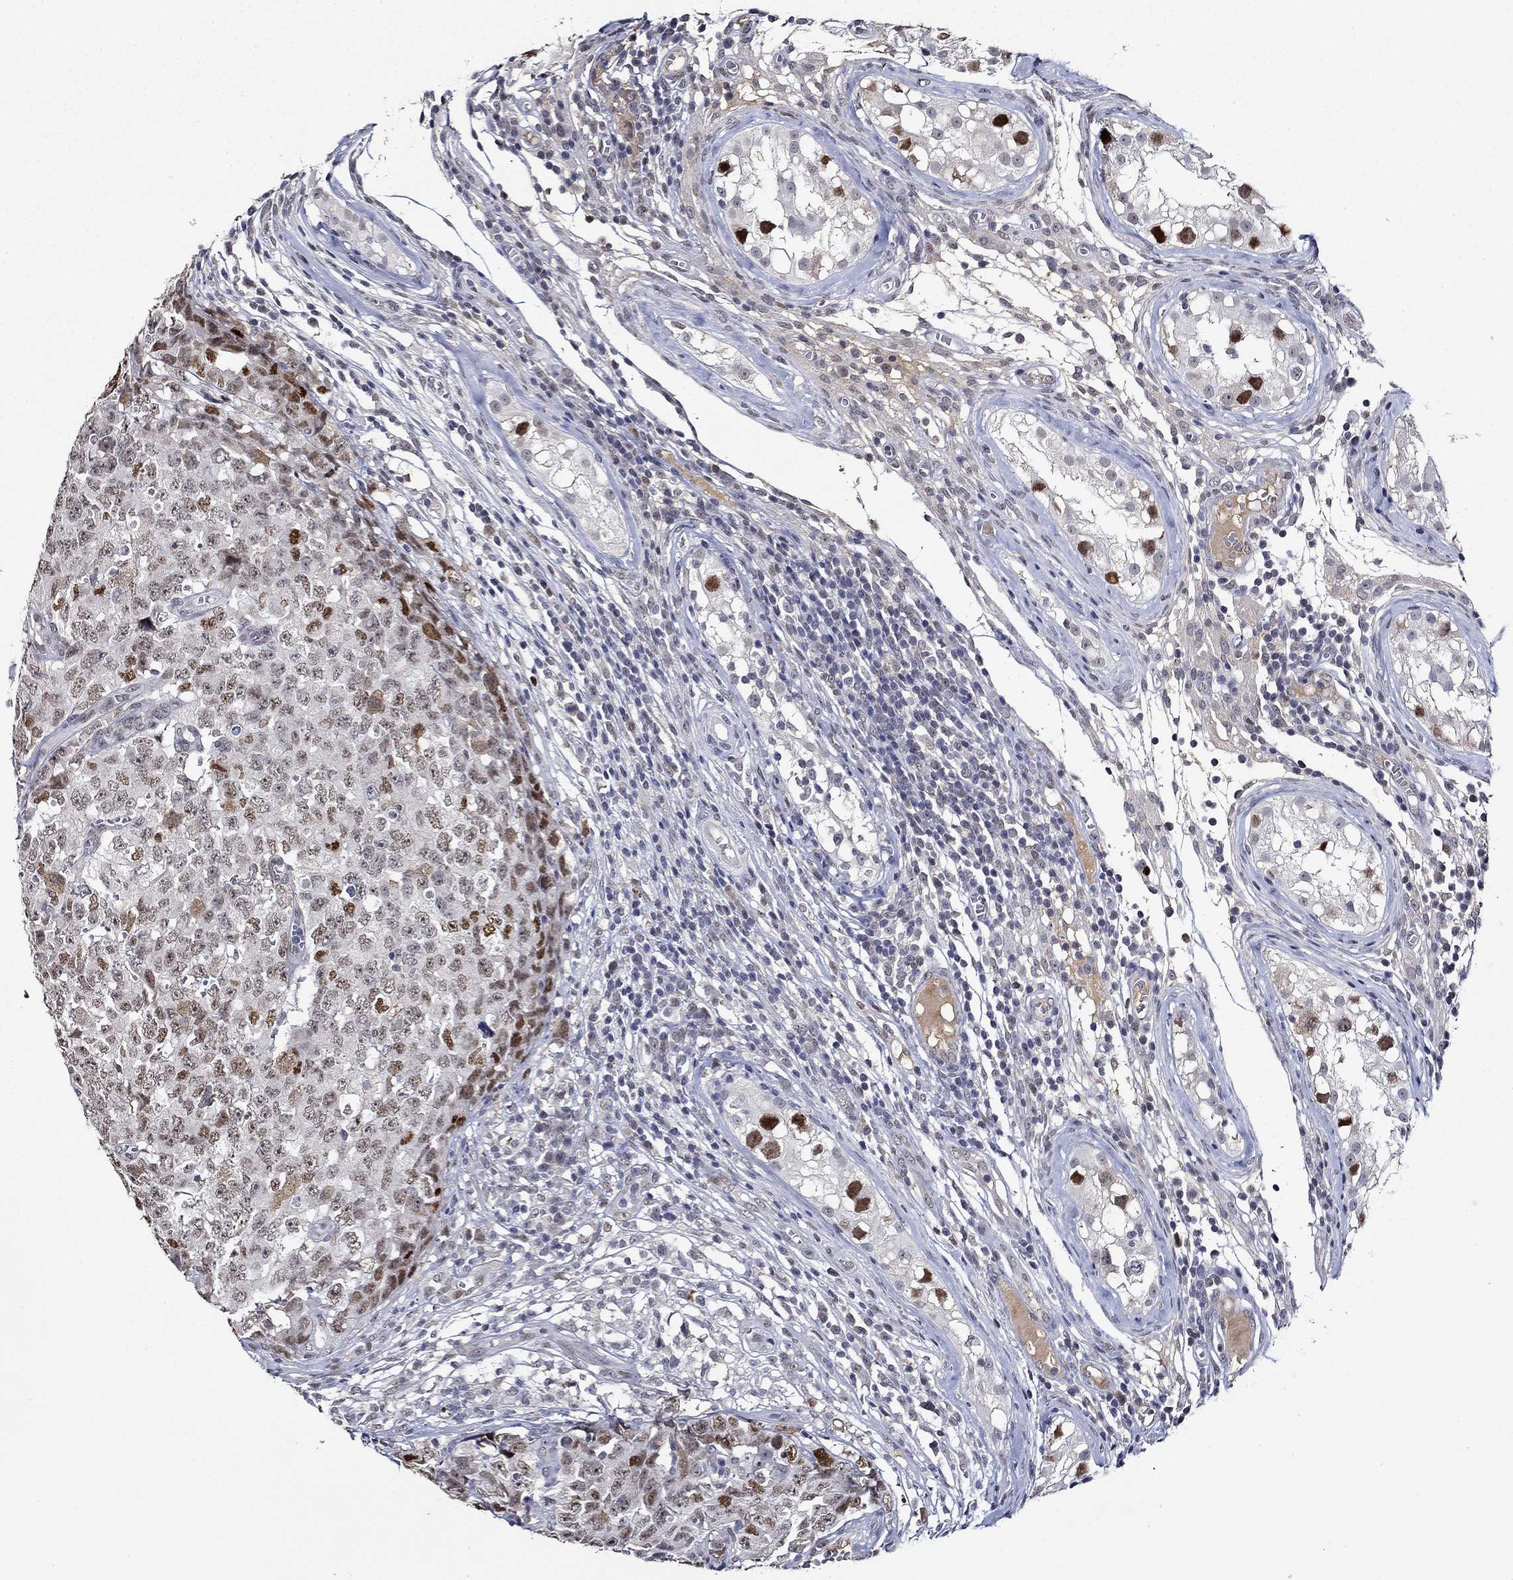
{"staining": {"intensity": "strong", "quantity": "<25%", "location": "nuclear"}, "tissue": "testis cancer", "cell_type": "Tumor cells", "image_type": "cancer", "snomed": [{"axis": "morphology", "description": "Carcinoma, Embryonal, NOS"}, {"axis": "topography", "description": "Testis"}], "caption": "Tumor cells reveal medium levels of strong nuclear expression in about <25% of cells in human testis cancer.", "gene": "GATA2", "patient": {"sex": "male", "age": 23}}